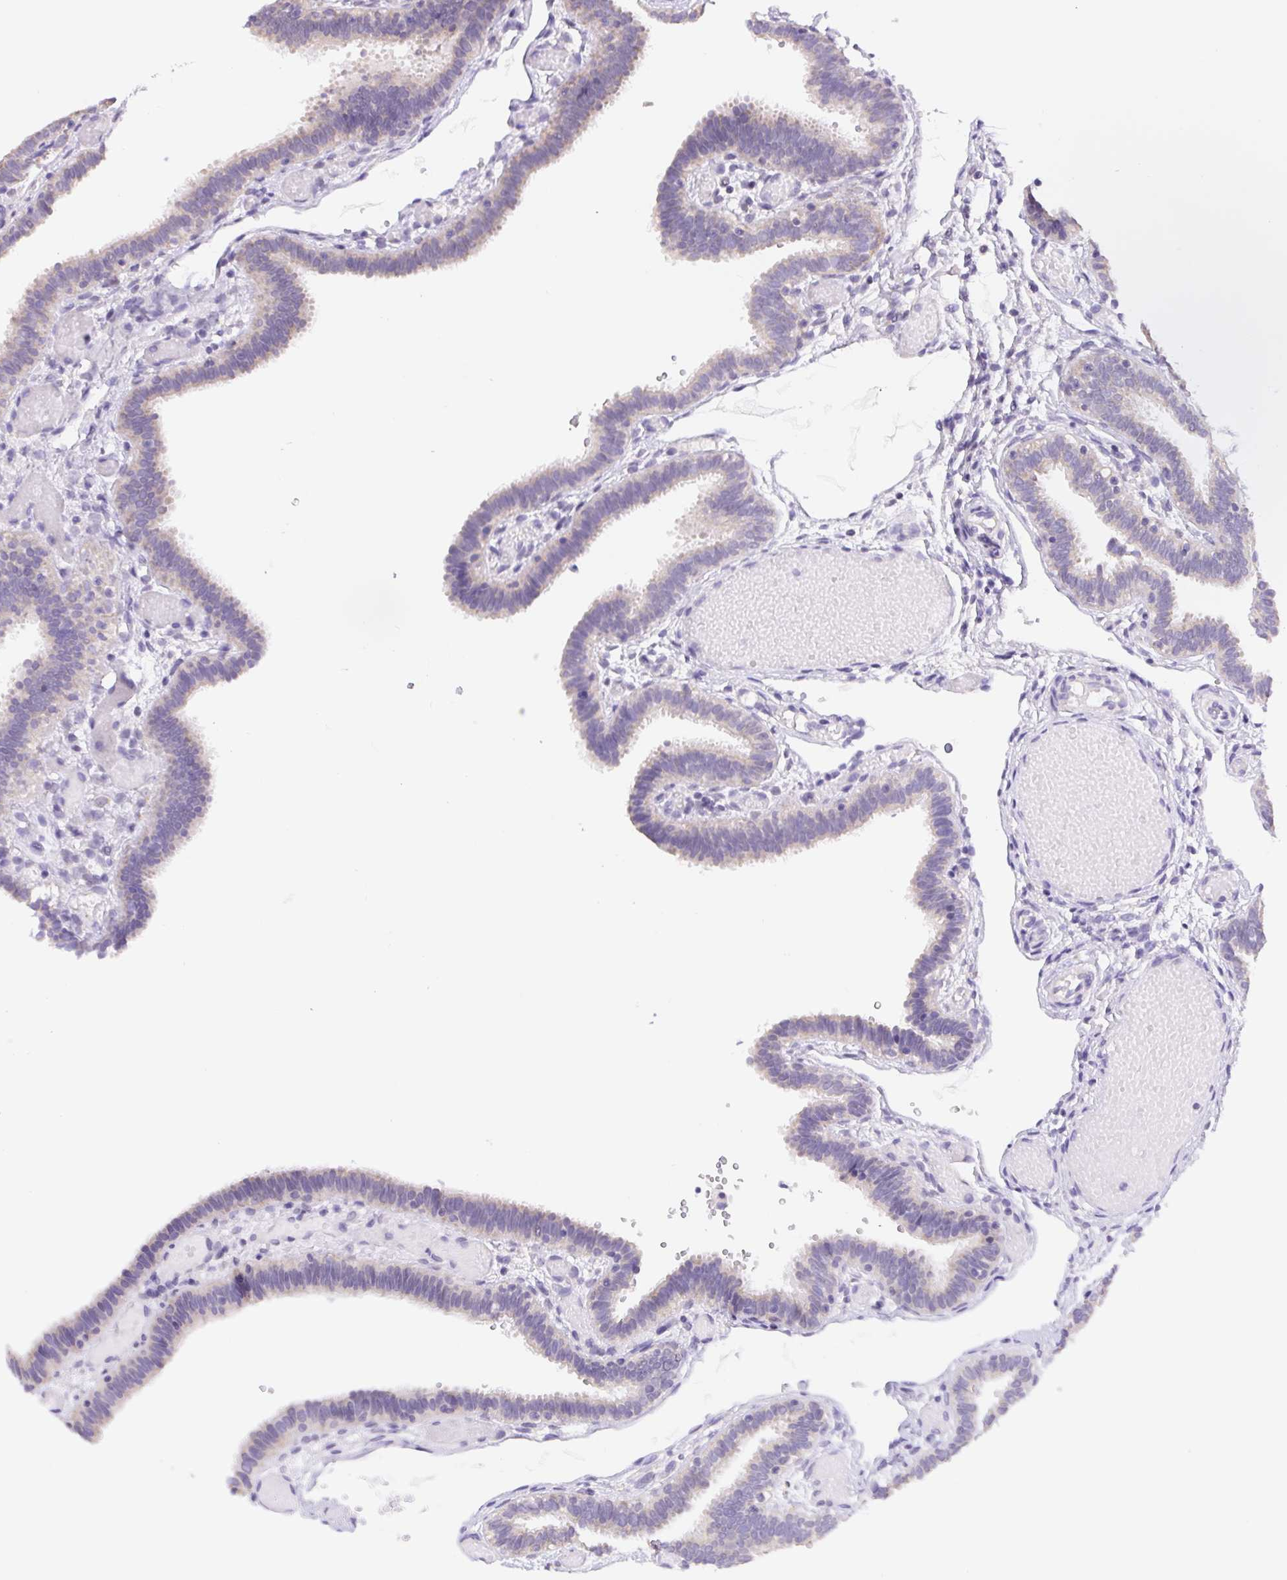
{"staining": {"intensity": "negative", "quantity": "none", "location": "none"}, "tissue": "fallopian tube", "cell_type": "Glandular cells", "image_type": "normal", "snomed": [{"axis": "morphology", "description": "Normal tissue, NOS"}, {"axis": "topography", "description": "Fallopian tube"}], "caption": "DAB immunohistochemical staining of unremarkable human fallopian tube exhibits no significant positivity in glandular cells.", "gene": "FKBP6", "patient": {"sex": "female", "age": 37}}